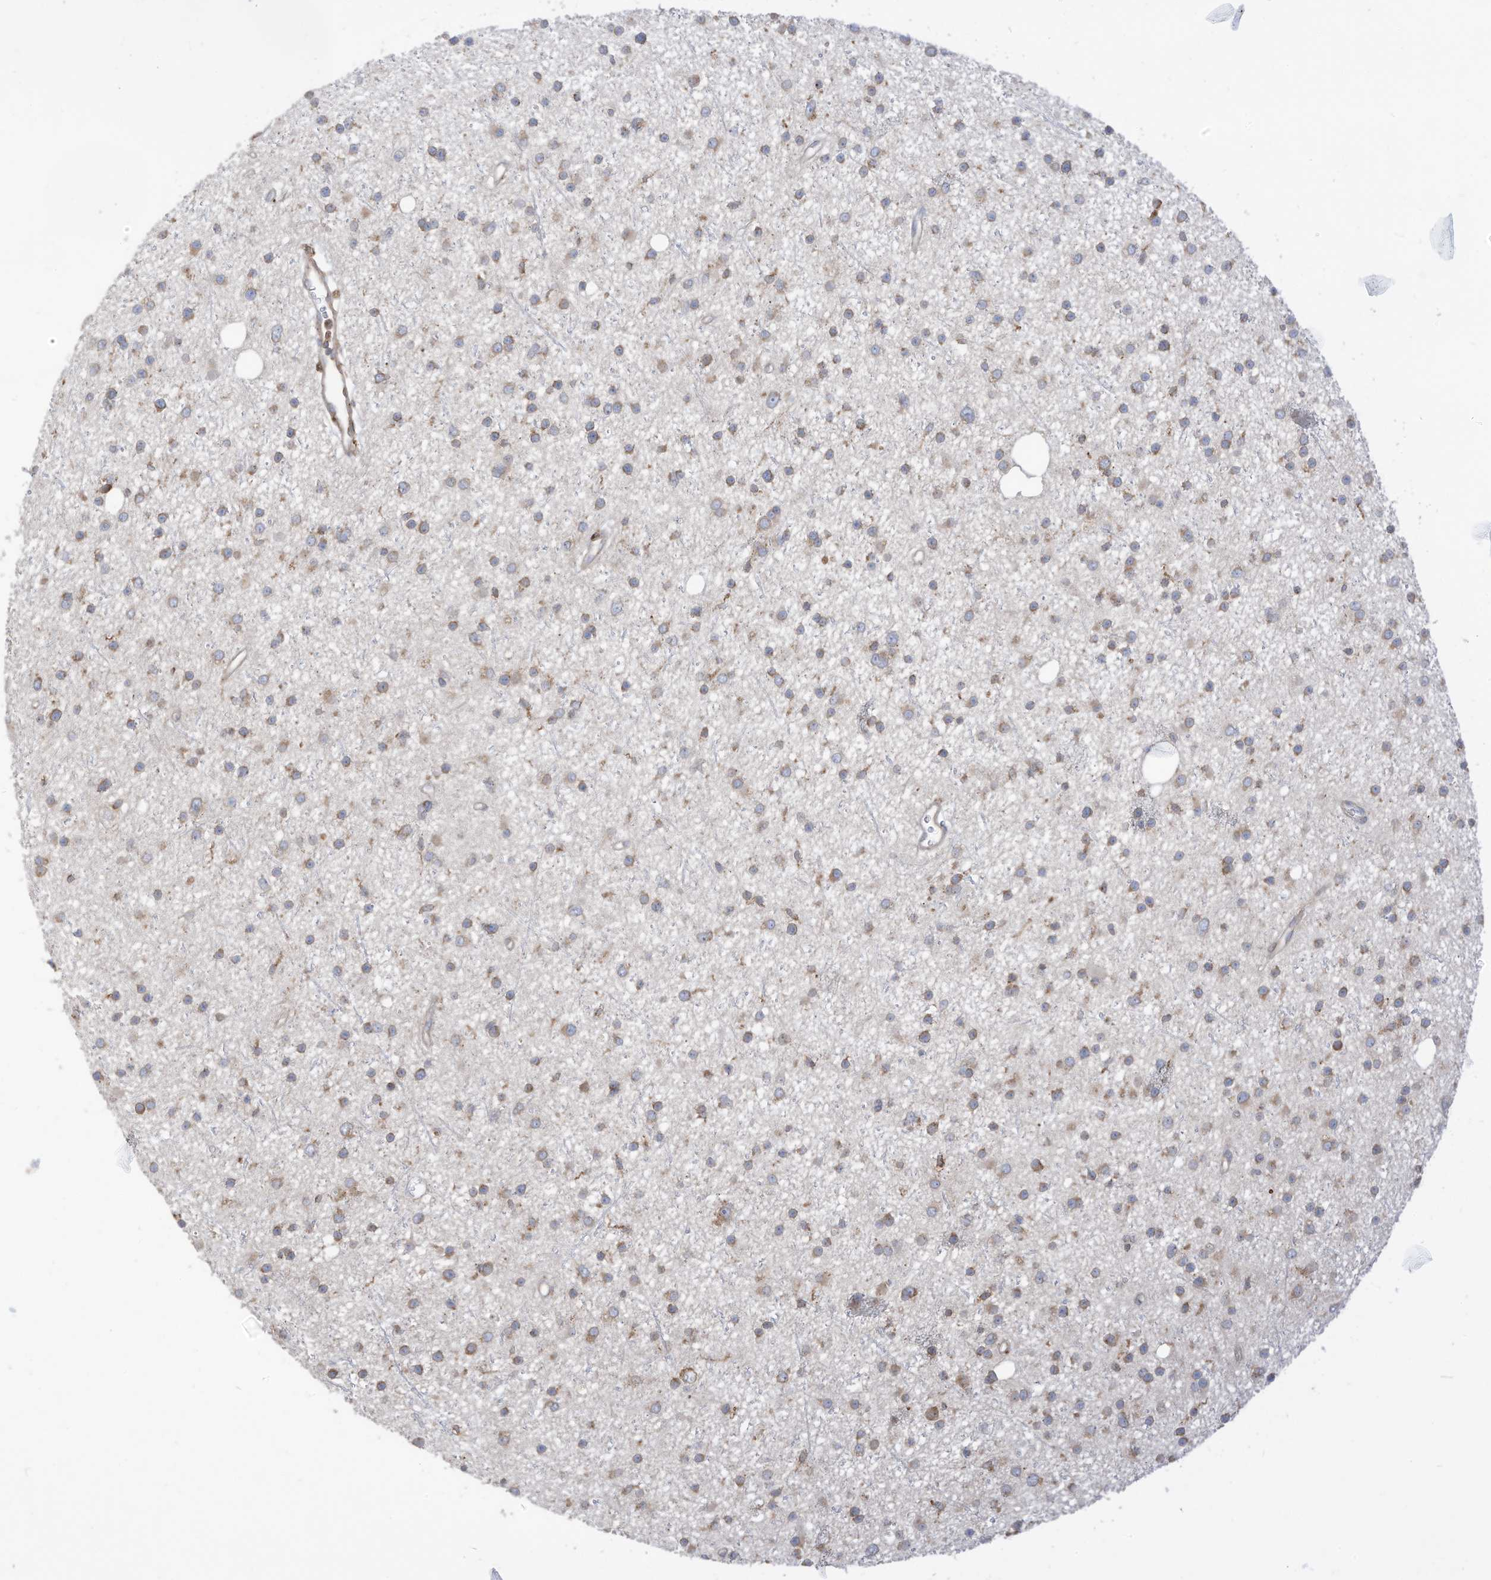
{"staining": {"intensity": "moderate", "quantity": ">75%", "location": "cytoplasmic/membranous"}, "tissue": "glioma", "cell_type": "Tumor cells", "image_type": "cancer", "snomed": [{"axis": "morphology", "description": "Glioma, malignant, Low grade"}, {"axis": "topography", "description": "Cerebral cortex"}], "caption": "This micrograph displays IHC staining of human malignant low-grade glioma, with medium moderate cytoplasmic/membranous positivity in approximately >75% of tumor cells.", "gene": "TRNAU1AP", "patient": {"sex": "female", "age": 39}}